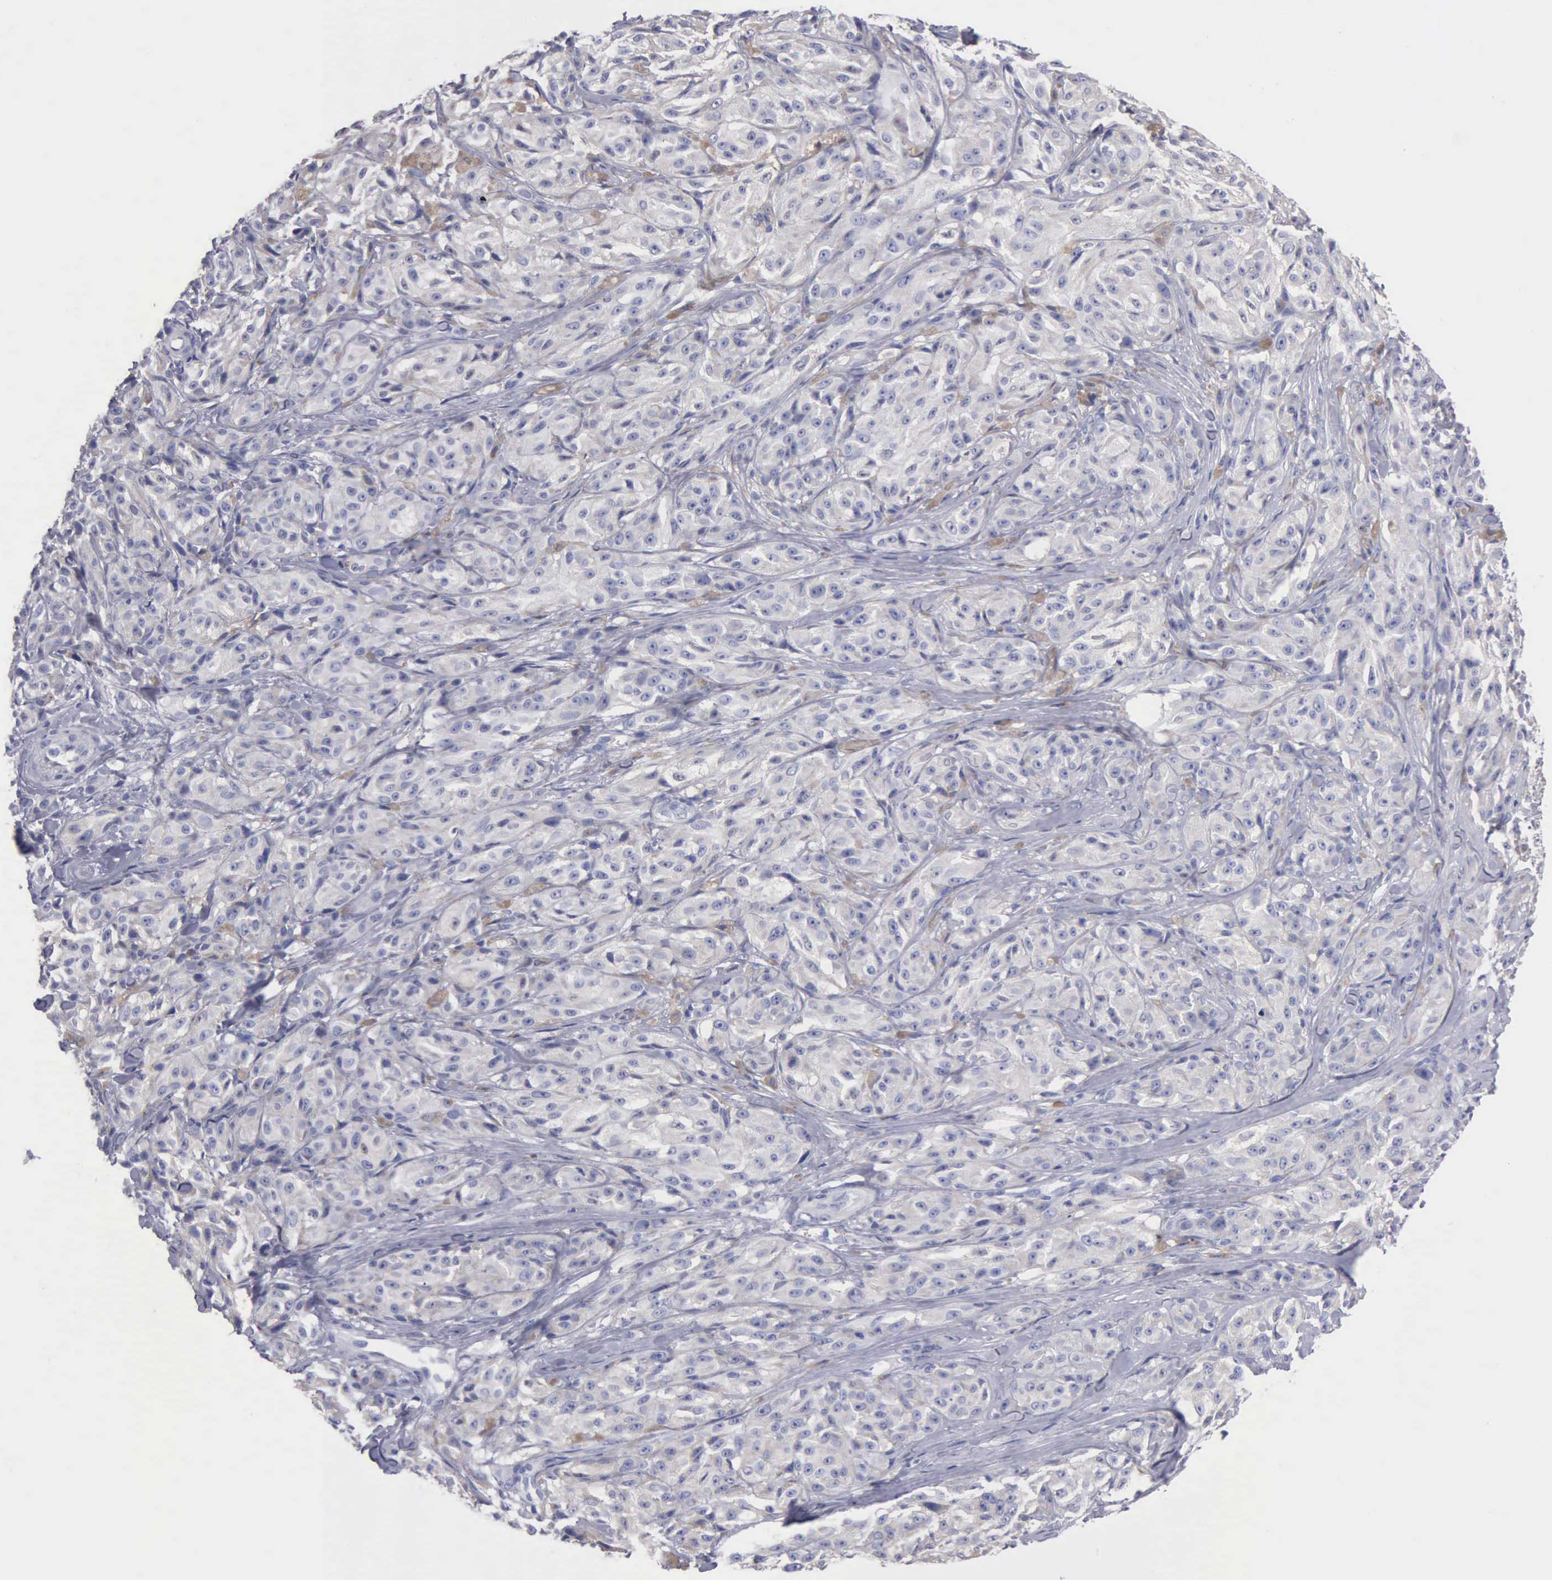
{"staining": {"intensity": "negative", "quantity": "none", "location": "none"}, "tissue": "melanoma", "cell_type": "Tumor cells", "image_type": "cancer", "snomed": [{"axis": "morphology", "description": "Malignant melanoma, NOS"}, {"axis": "topography", "description": "Skin"}], "caption": "DAB immunohistochemical staining of malignant melanoma displays no significant positivity in tumor cells.", "gene": "PTGS2", "patient": {"sex": "male", "age": 56}}